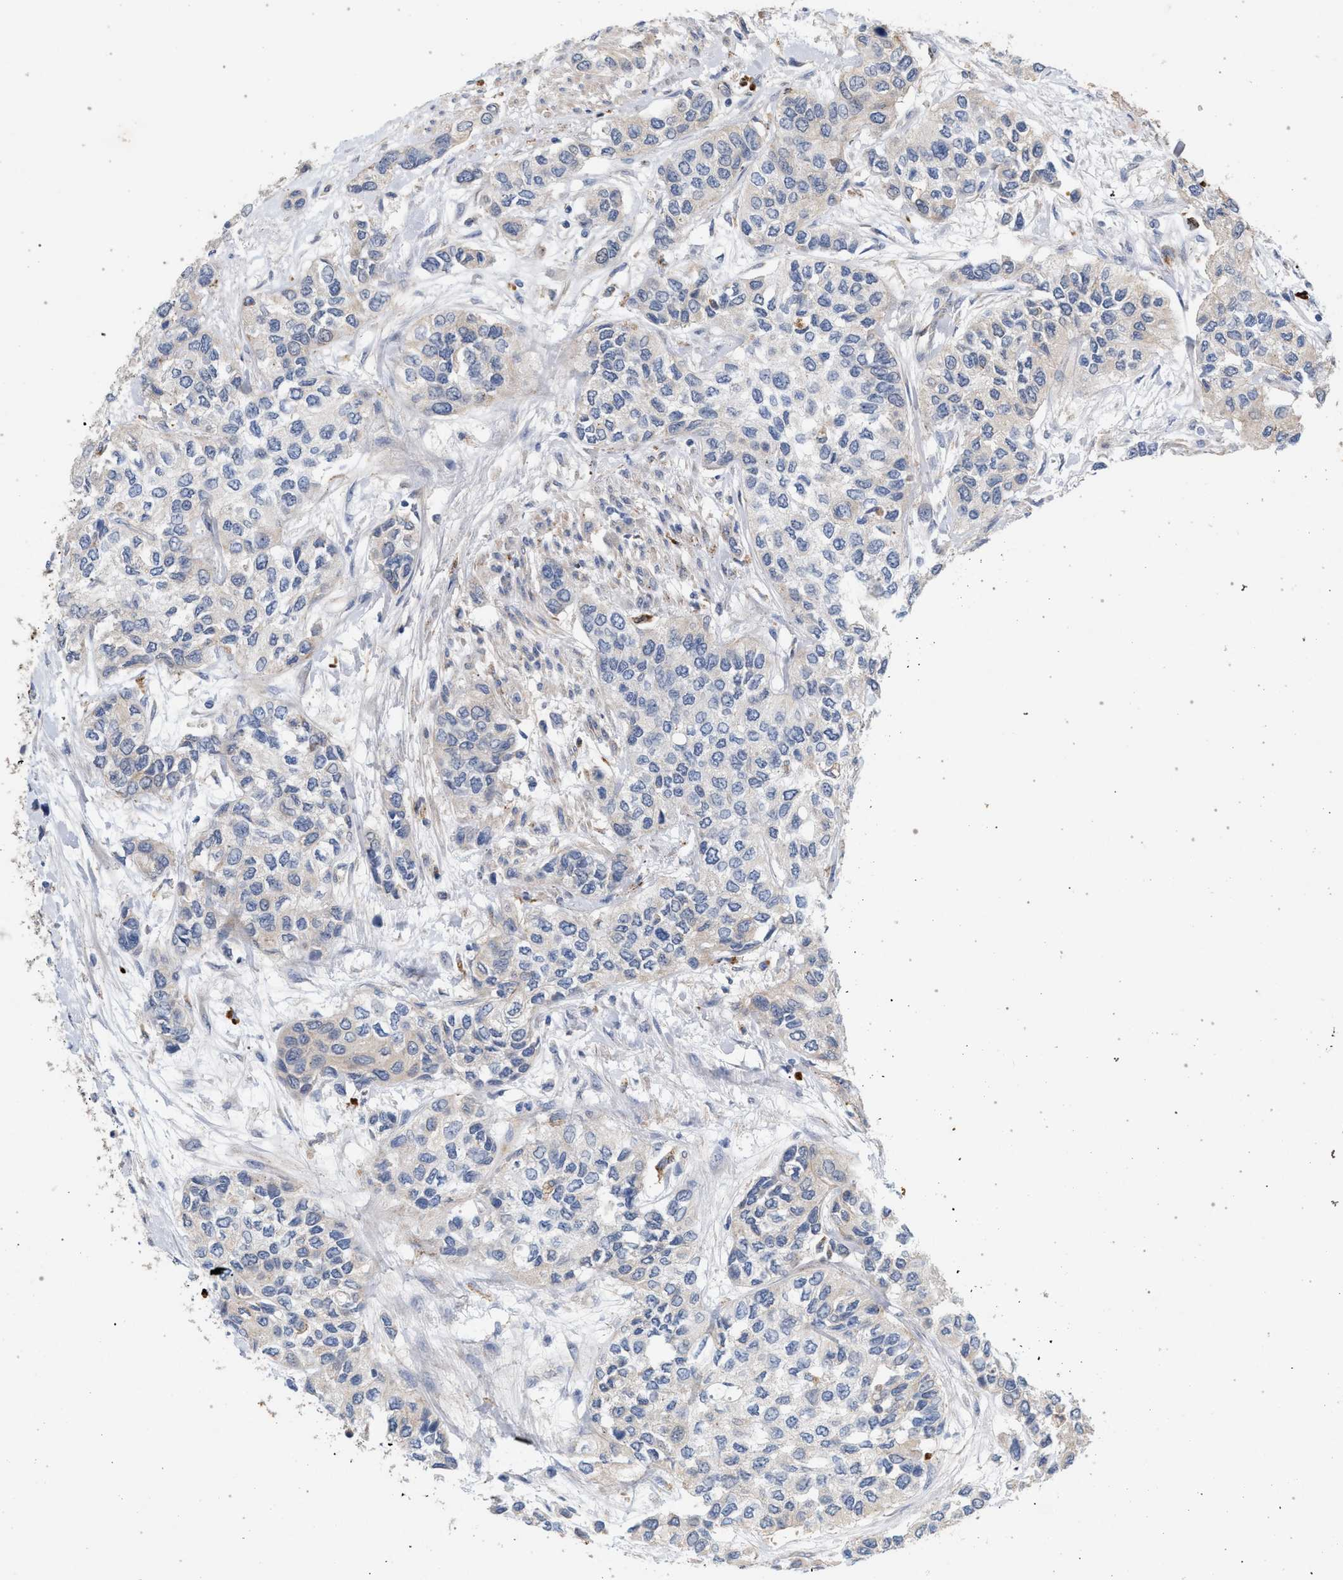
{"staining": {"intensity": "negative", "quantity": "none", "location": "none"}, "tissue": "urothelial cancer", "cell_type": "Tumor cells", "image_type": "cancer", "snomed": [{"axis": "morphology", "description": "Urothelial carcinoma, High grade"}, {"axis": "topography", "description": "Urinary bladder"}], "caption": "This photomicrograph is of urothelial cancer stained with immunohistochemistry to label a protein in brown with the nuclei are counter-stained blue. There is no staining in tumor cells.", "gene": "MAMDC2", "patient": {"sex": "female", "age": 56}}